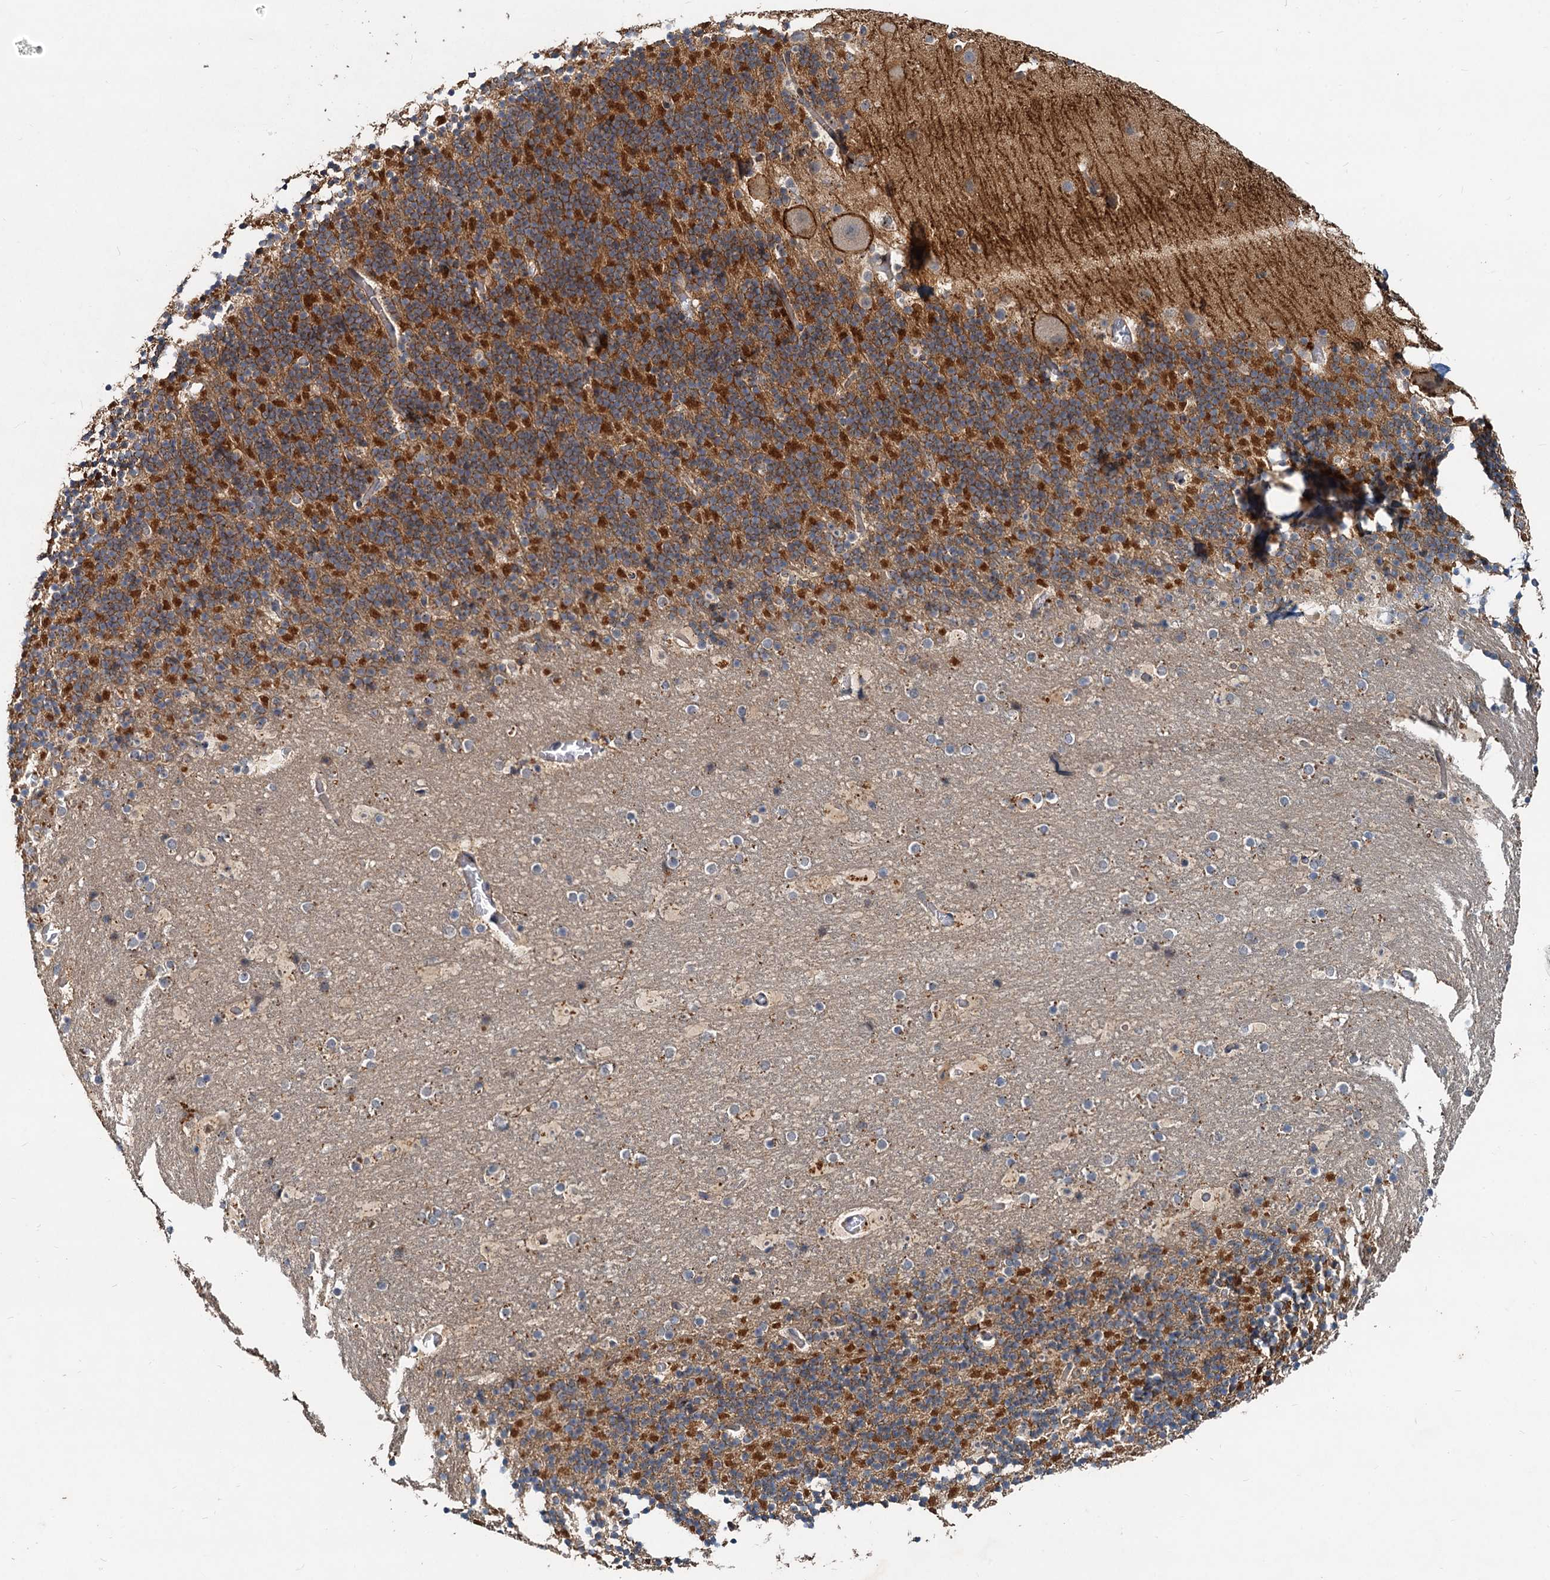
{"staining": {"intensity": "strong", "quantity": ">75%", "location": "cytoplasmic/membranous"}, "tissue": "cerebellum", "cell_type": "Cells in granular layer", "image_type": "normal", "snomed": [{"axis": "morphology", "description": "Normal tissue, NOS"}, {"axis": "topography", "description": "Cerebellum"}], "caption": "An IHC photomicrograph of unremarkable tissue is shown. Protein staining in brown highlights strong cytoplasmic/membranous positivity in cerebellum within cells in granular layer. Using DAB (3,3'-diaminobenzidine) (brown) and hematoxylin (blue) stains, captured at high magnification using brightfield microscopy.", "gene": "CEP68", "patient": {"sex": "male", "age": 57}}